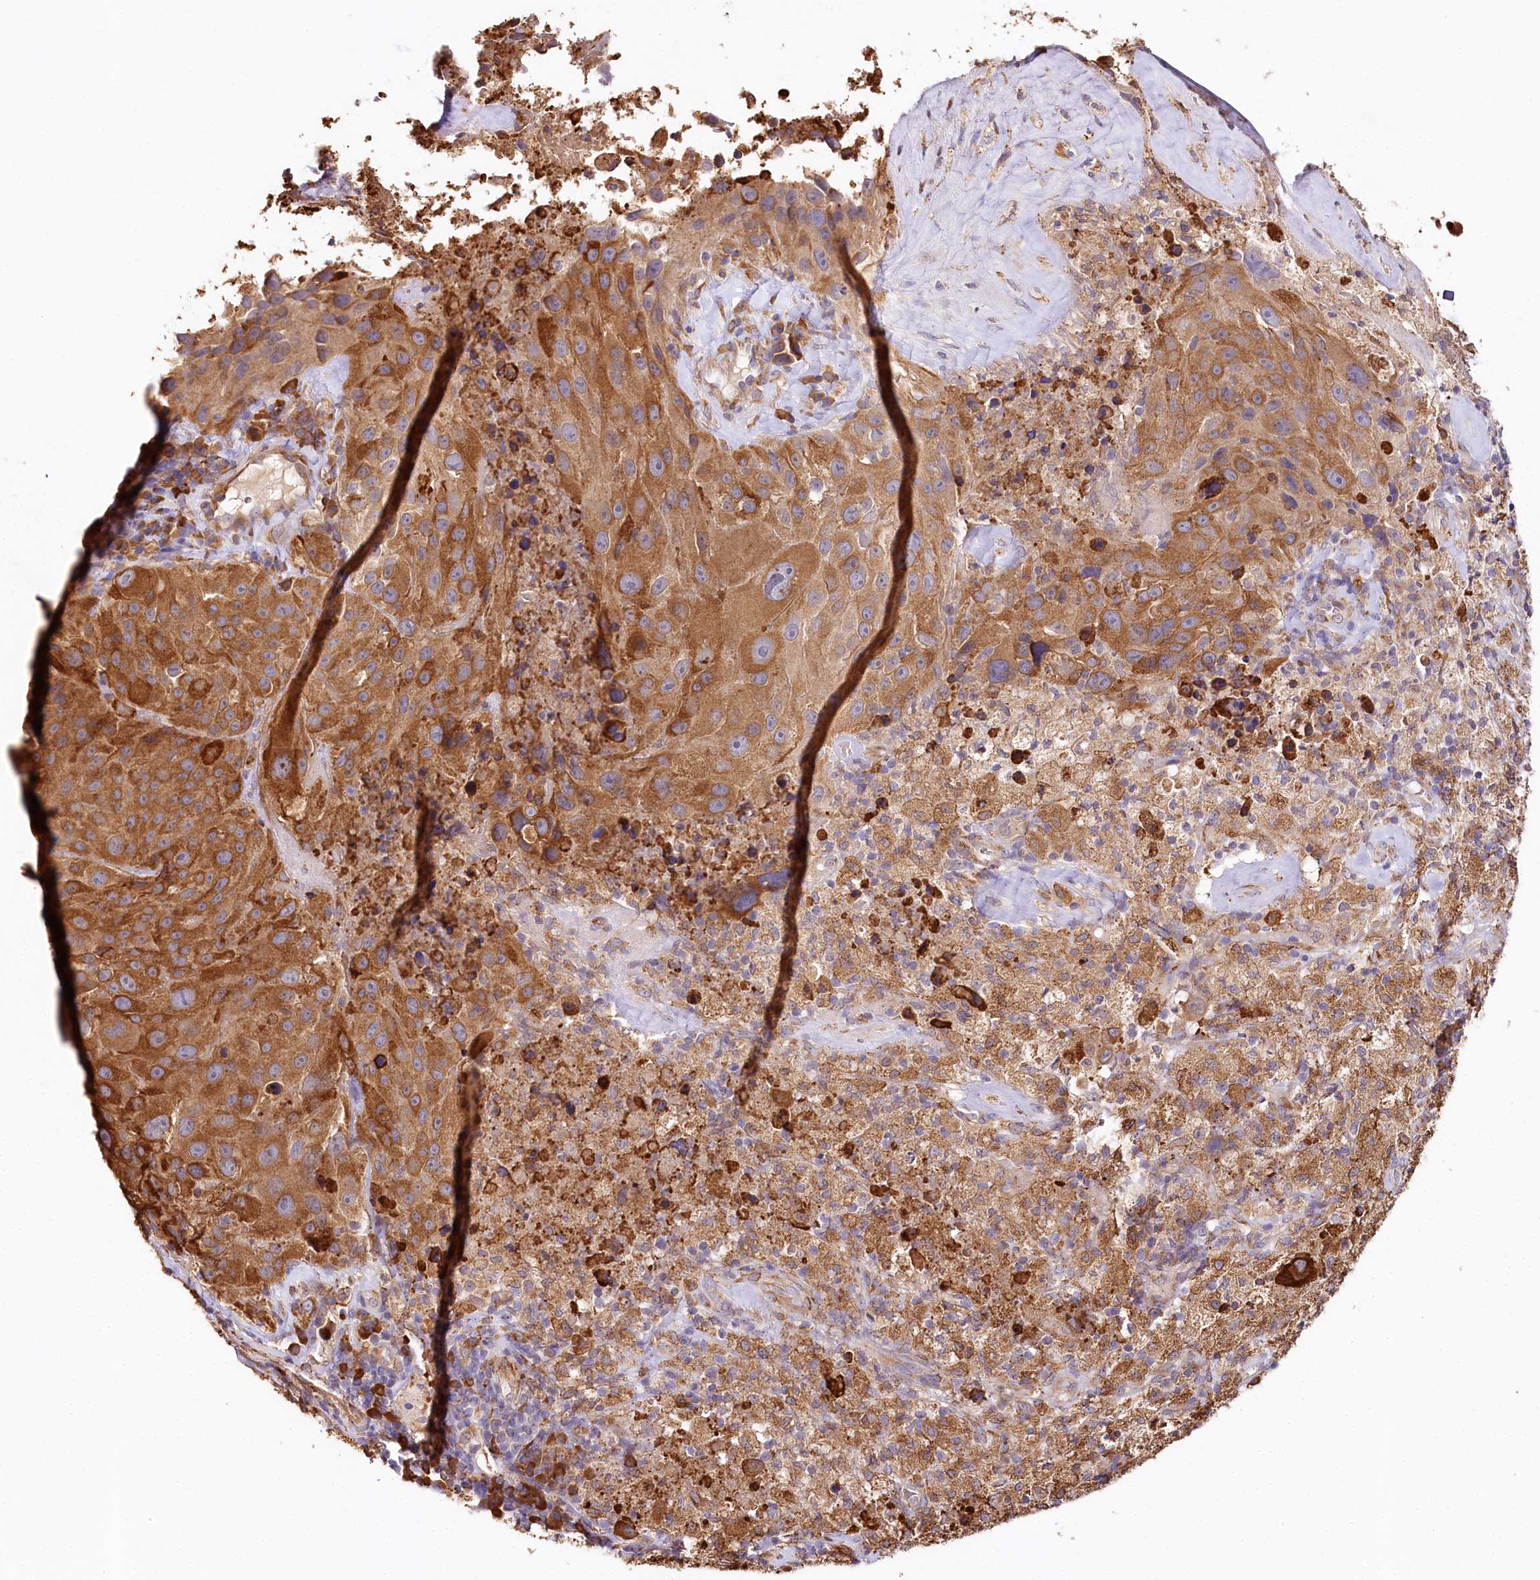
{"staining": {"intensity": "strong", "quantity": ">75%", "location": "cytoplasmic/membranous"}, "tissue": "melanoma", "cell_type": "Tumor cells", "image_type": "cancer", "snomed": [{"axis": "morphology", "description": "Malignant melanoma, Metastatic site"}, {"axis": "topography", "description": "Lymph node"}], "caption": "Immunohistochemistry (IHC) image of neoplastic tissue: human malignant melanoma (metastatic site) stained using immunohistochemistry demonstrates high levels of strong protein expression localized specifically in the cytoplasmic/membranous of tumor cells, appearing as a cytoplasmic/membranous brown color.", "gene": "VEGFA", "patient": {"sex": "male", "age": 62}}